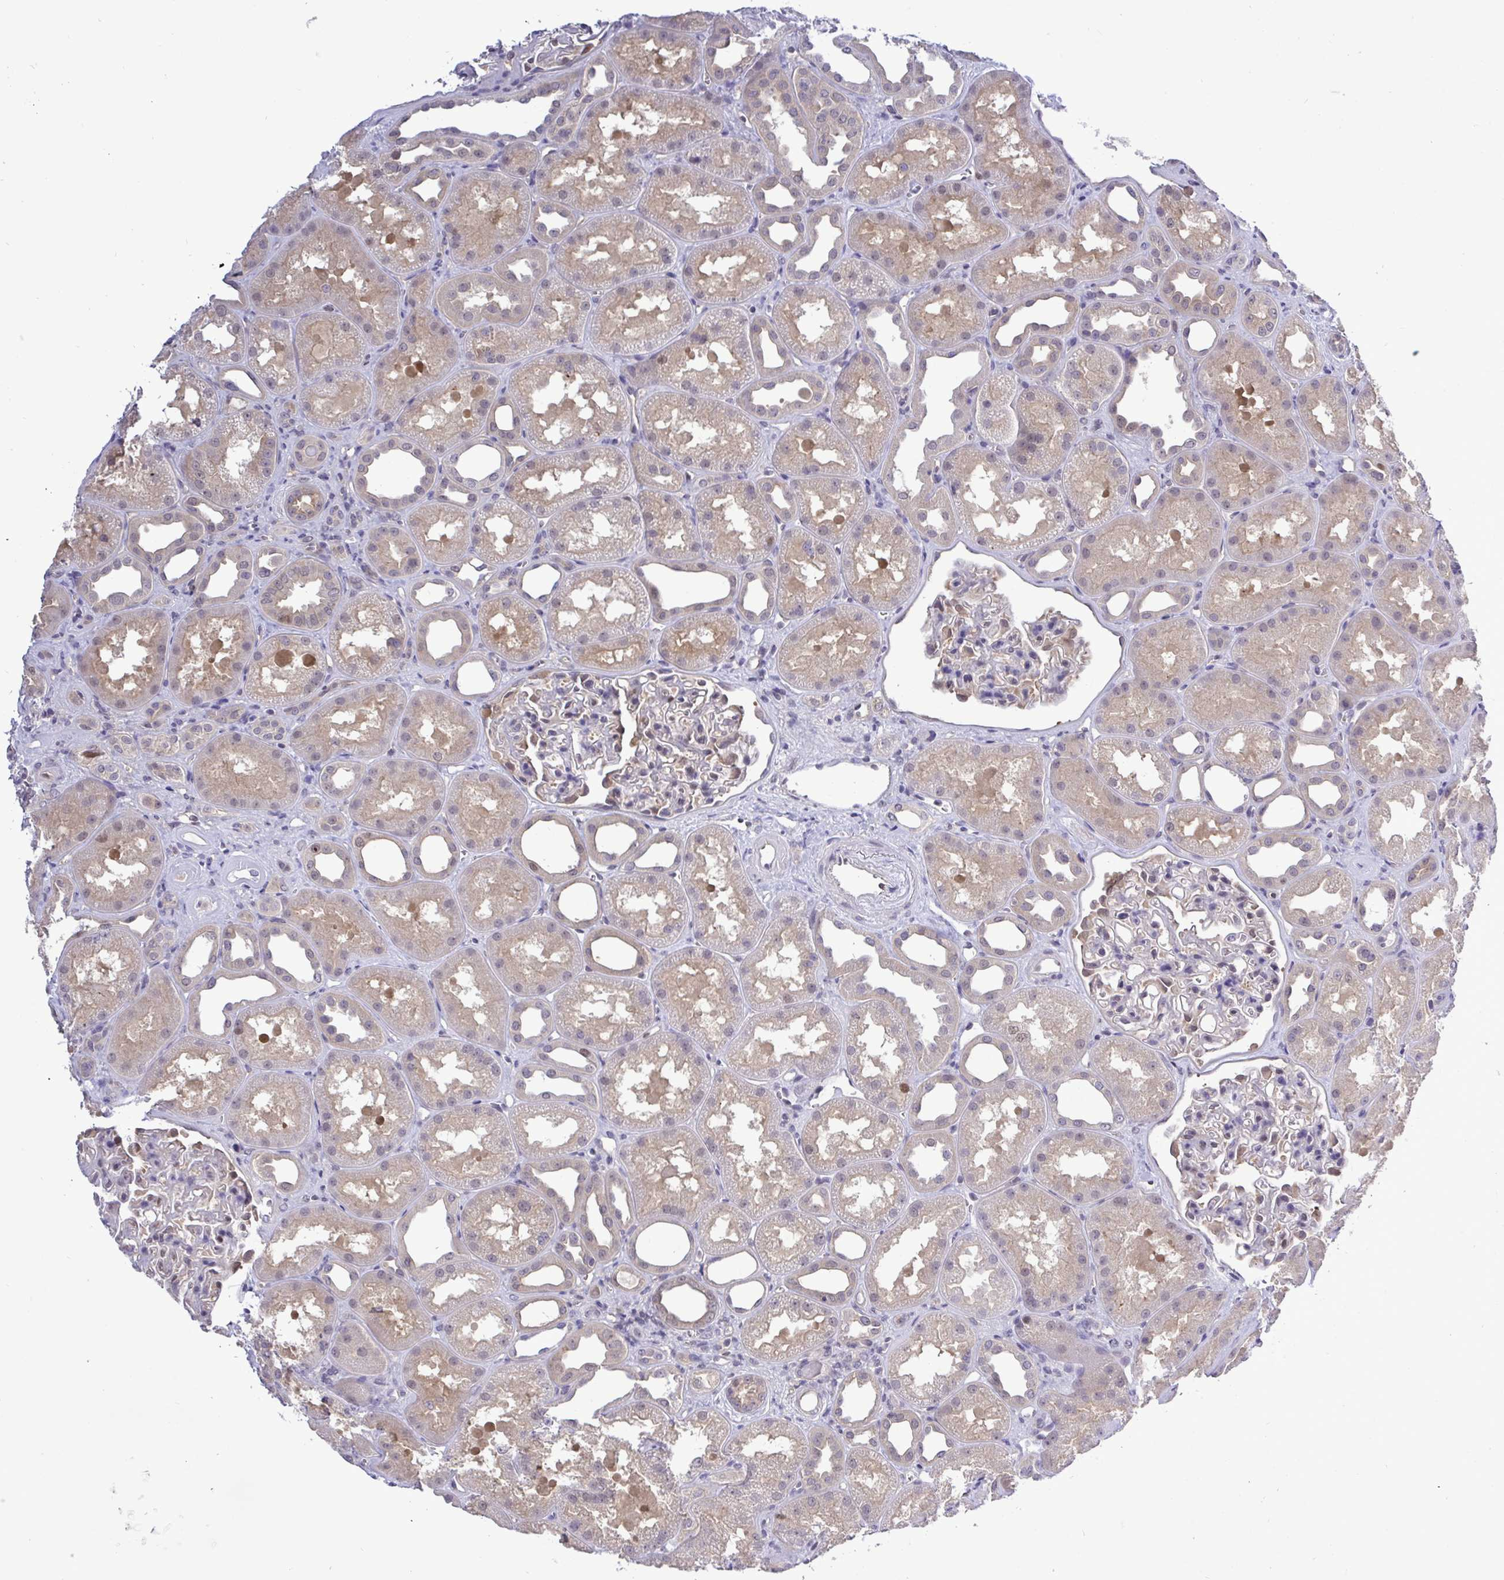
{"staining": {"intensity": "negative", "quantity": "none", "location": "none"}, "tissue": "kidney", "cell_type": "Cells in glomeruli", "image_type": "normal", "snomed": [{"axis": "morphology", "description": "Normal tissue, NOS"}, {"axis": "topography", "description": "Kidney"}], "caption": "This is an immunohistochemistry histopathology image of normal human kidney. There is no expression in cells in glomeruli.", "gene": "ZNF444", "patient": {"sex": "male", "age": 61}}